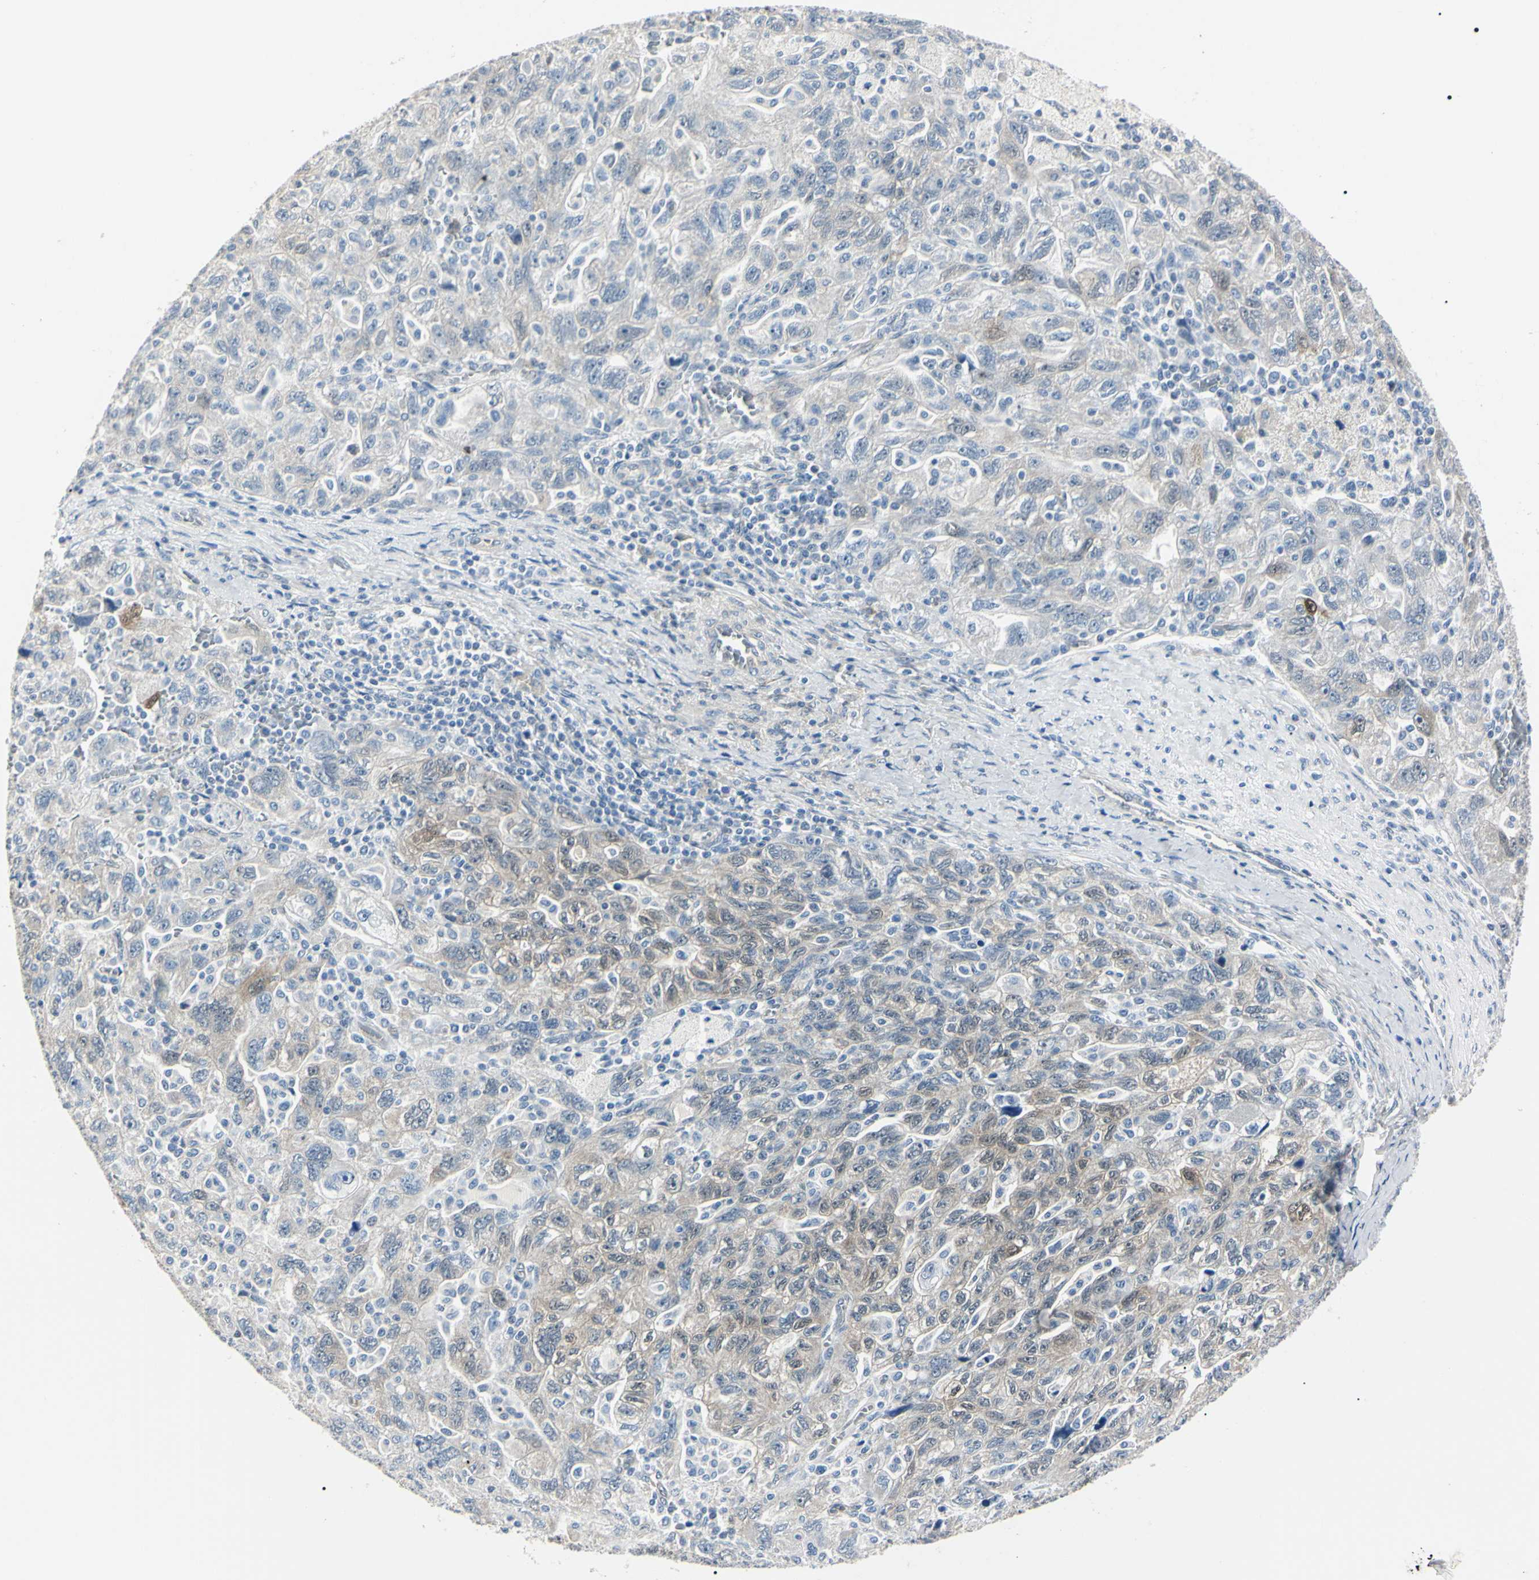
{"staining": {"intensity": "weak", "quantity": "<25%", "location": "cytoplasmic/membranous"}, "tissue": "ovarian cancer", "cell_type": "Tumor cells", "image_type": "cancer", "snomed": [{"axis": "morphology", "description": "Carcinoma, NOS"}, {"axis": "morphology", "description": "Cystadenocarcinoma, serous, NOS"}, {"axis": "topography", "description": "Ovary"}], "caption": "Immunohistochemical staining of human ovarian cancer (carcinoma) exhibits no significant expression in tumor cells. (Stains: DAB (3,3'-diaminobenzidine) immunohistochemistry with hematoxylin counter stain, Microscopy: brightfield microscopy at high magnification).", "gene": "AKR1C3", "patient": {"sex": "female", "age": 69}}